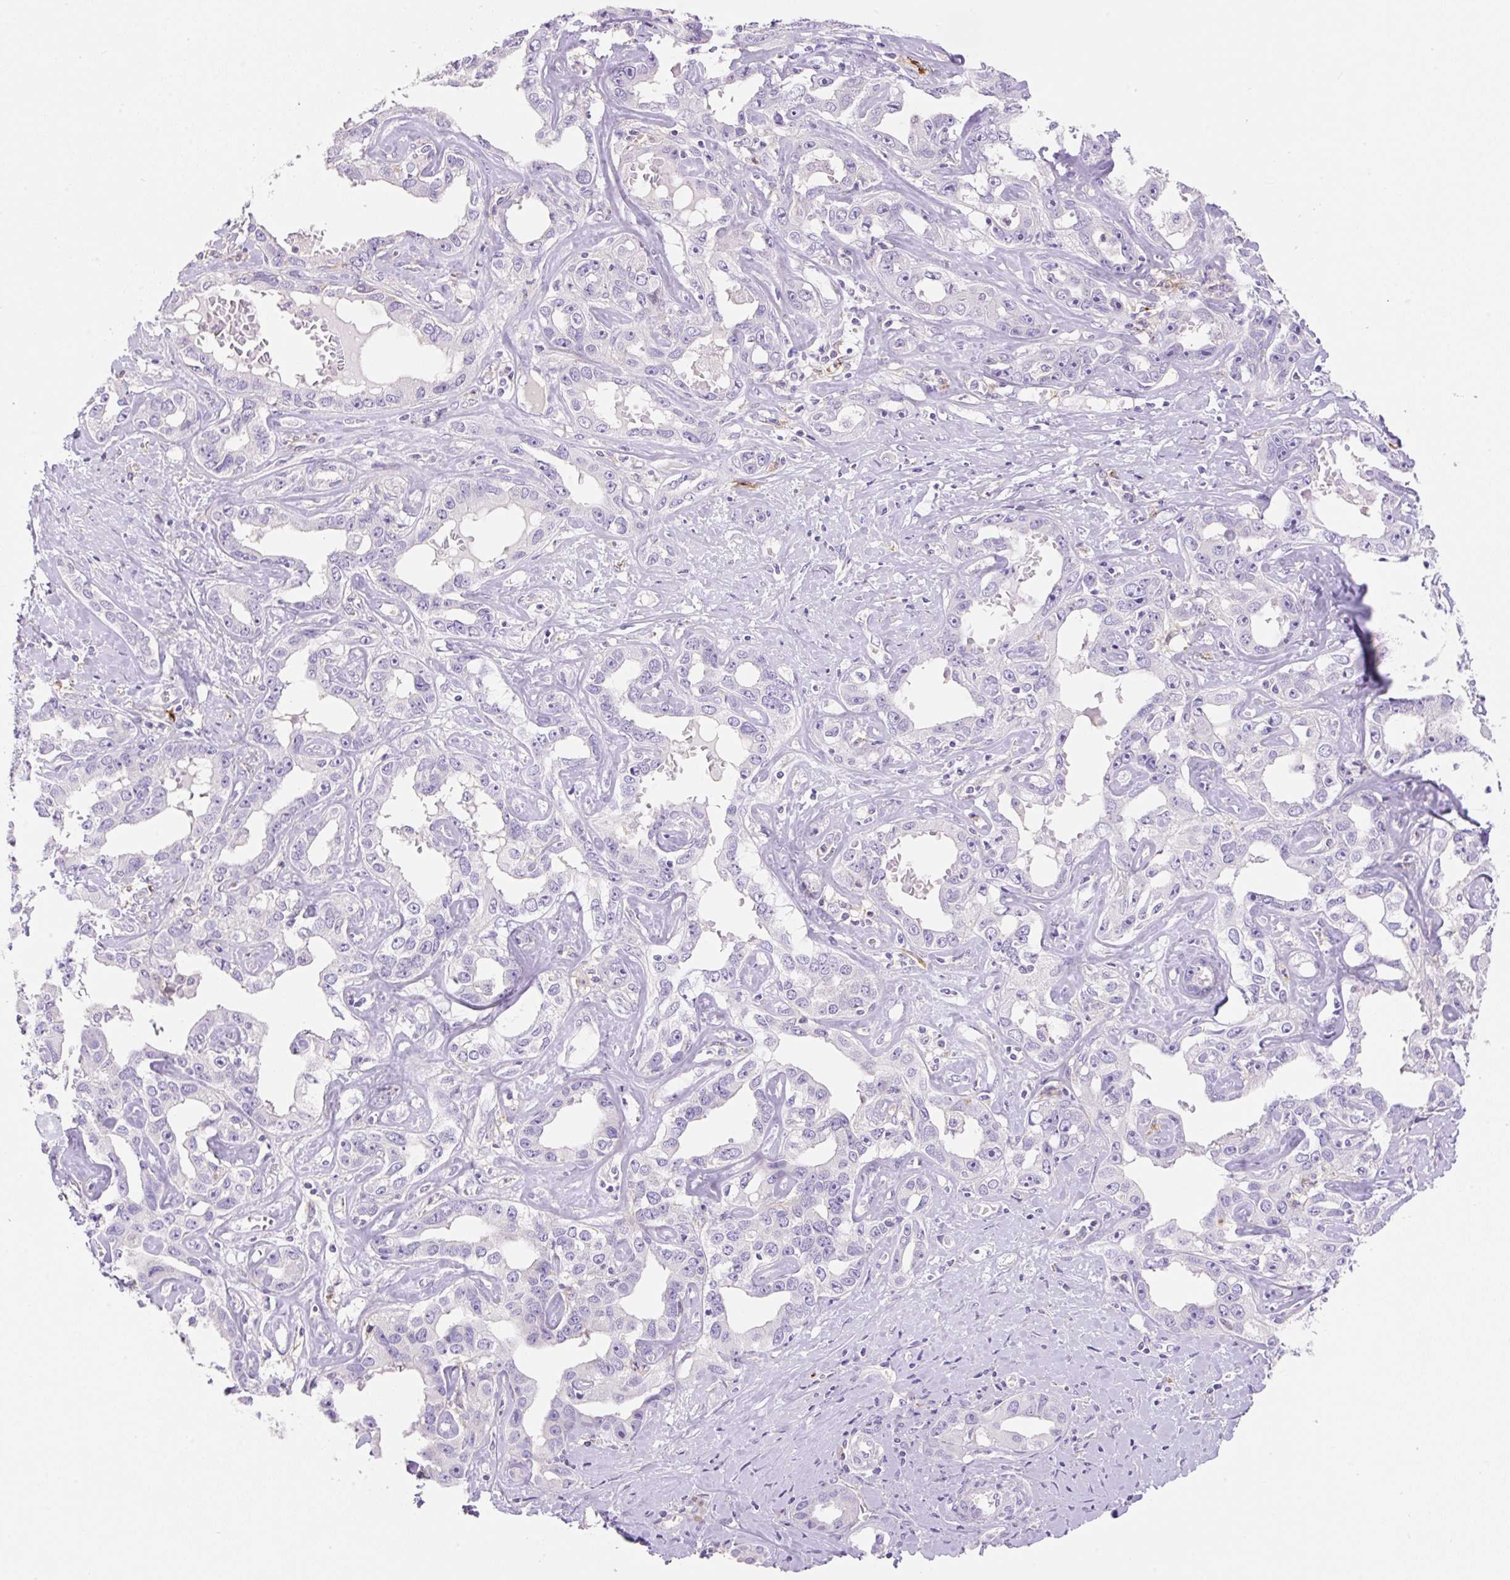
{"staining": {"intensity": "negative", "quantity": "none", "location": "none"}, "tissue": "liver cancer", "cell_type": "Tumor cells", "image_type": "cancer", "snomed": [{"axis": "morphology", "description": "Cholangiocarcinoma"}, {"axis": "topography", "description": "Liver"}], "caption": "IHC image of liver cancer stained for a protein (brown), which exhibits no staining in tumor cells. (DAB immunohistochemistry (IHC) with hematoxylin counter stain).", "gene": "TDRD15", "patient": {"sex": "male", "age": 59}}